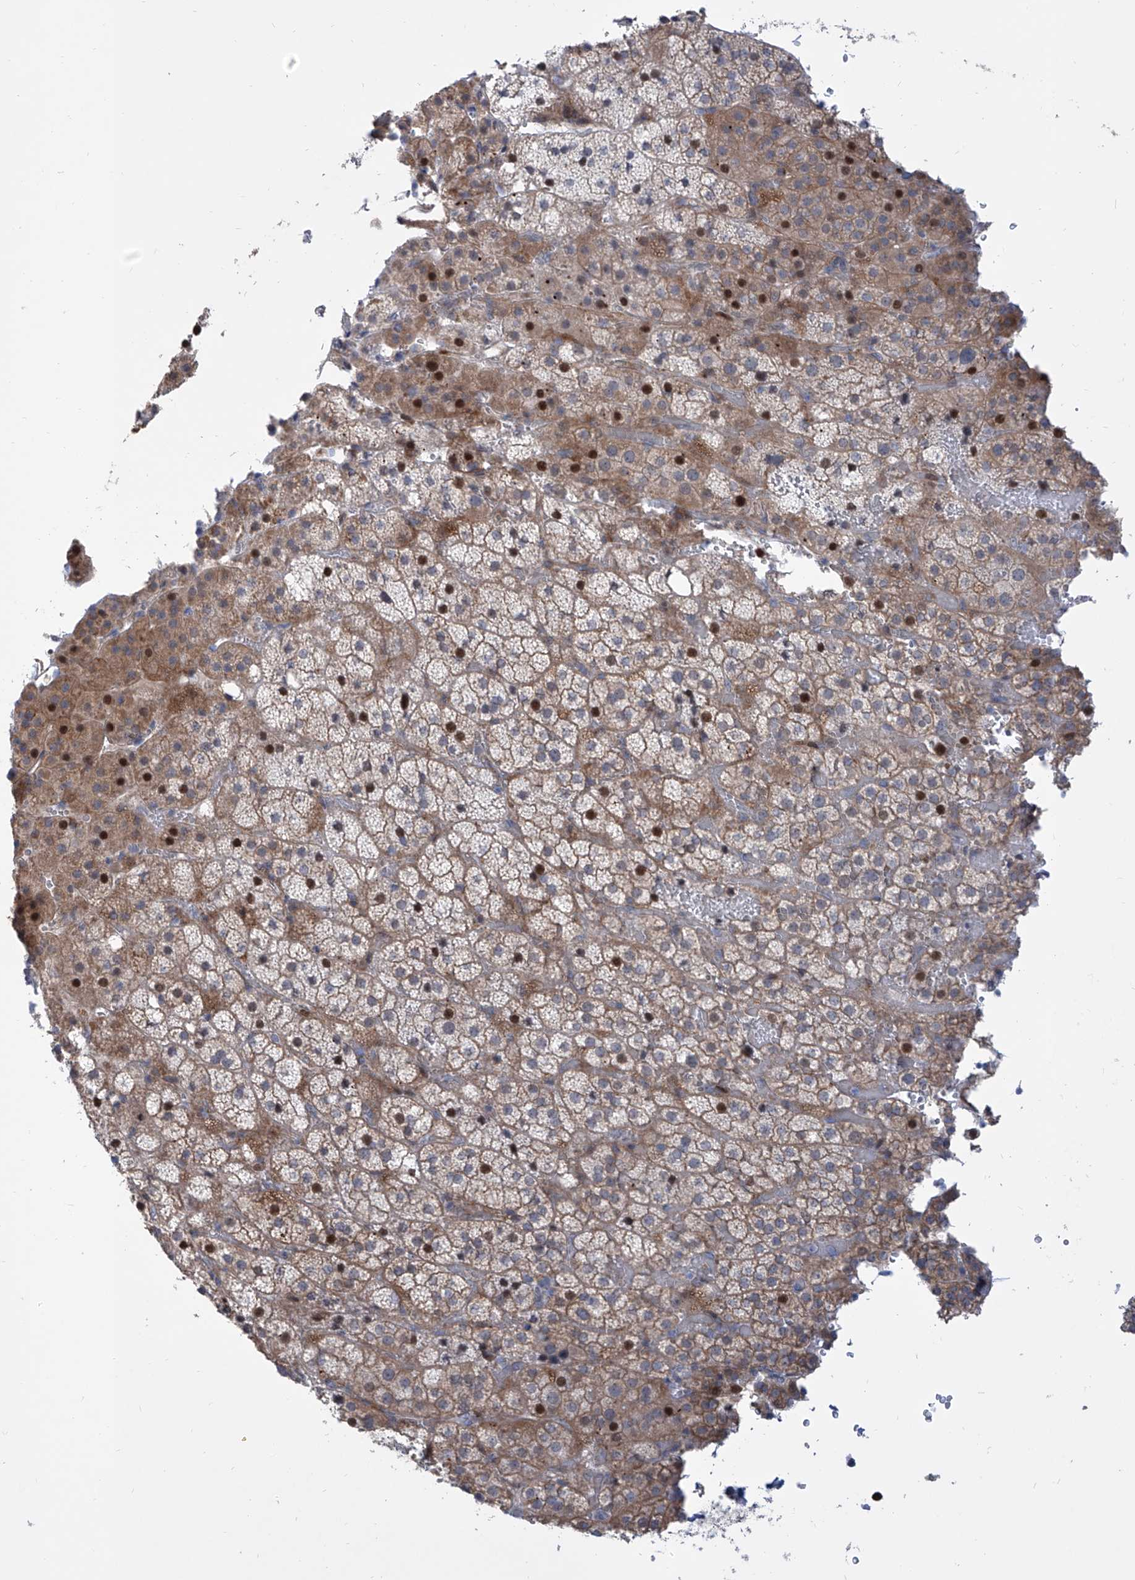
{"staining": {"intensity": "moderate", "quantity": "<25%", "location": "cytoplasmic/membranous,nuclear"}, "tissue": "adrenal gland", "cell_type": "Glandular cells", "image_type": "normal", "snomed": [{"axis": "morphology", "description": "Normal tissue, NOS"}, {"axis": "topography", "description": "Adrenal gland"}], "caption": "Immunohistochemistry photomicrograph of normal adrenal gland: adrenal gland stained using immunohistochemistry (IHC) demonstrates low levels of moderate protein expression localized specifically in the cytoplasmic/membranous,nuclear of glandular cells, appearing as a cytoplasmic/membranous,nuclear brown color.", "gene": "LRRC1", "patient": {"sex": "female", "age": 59}}